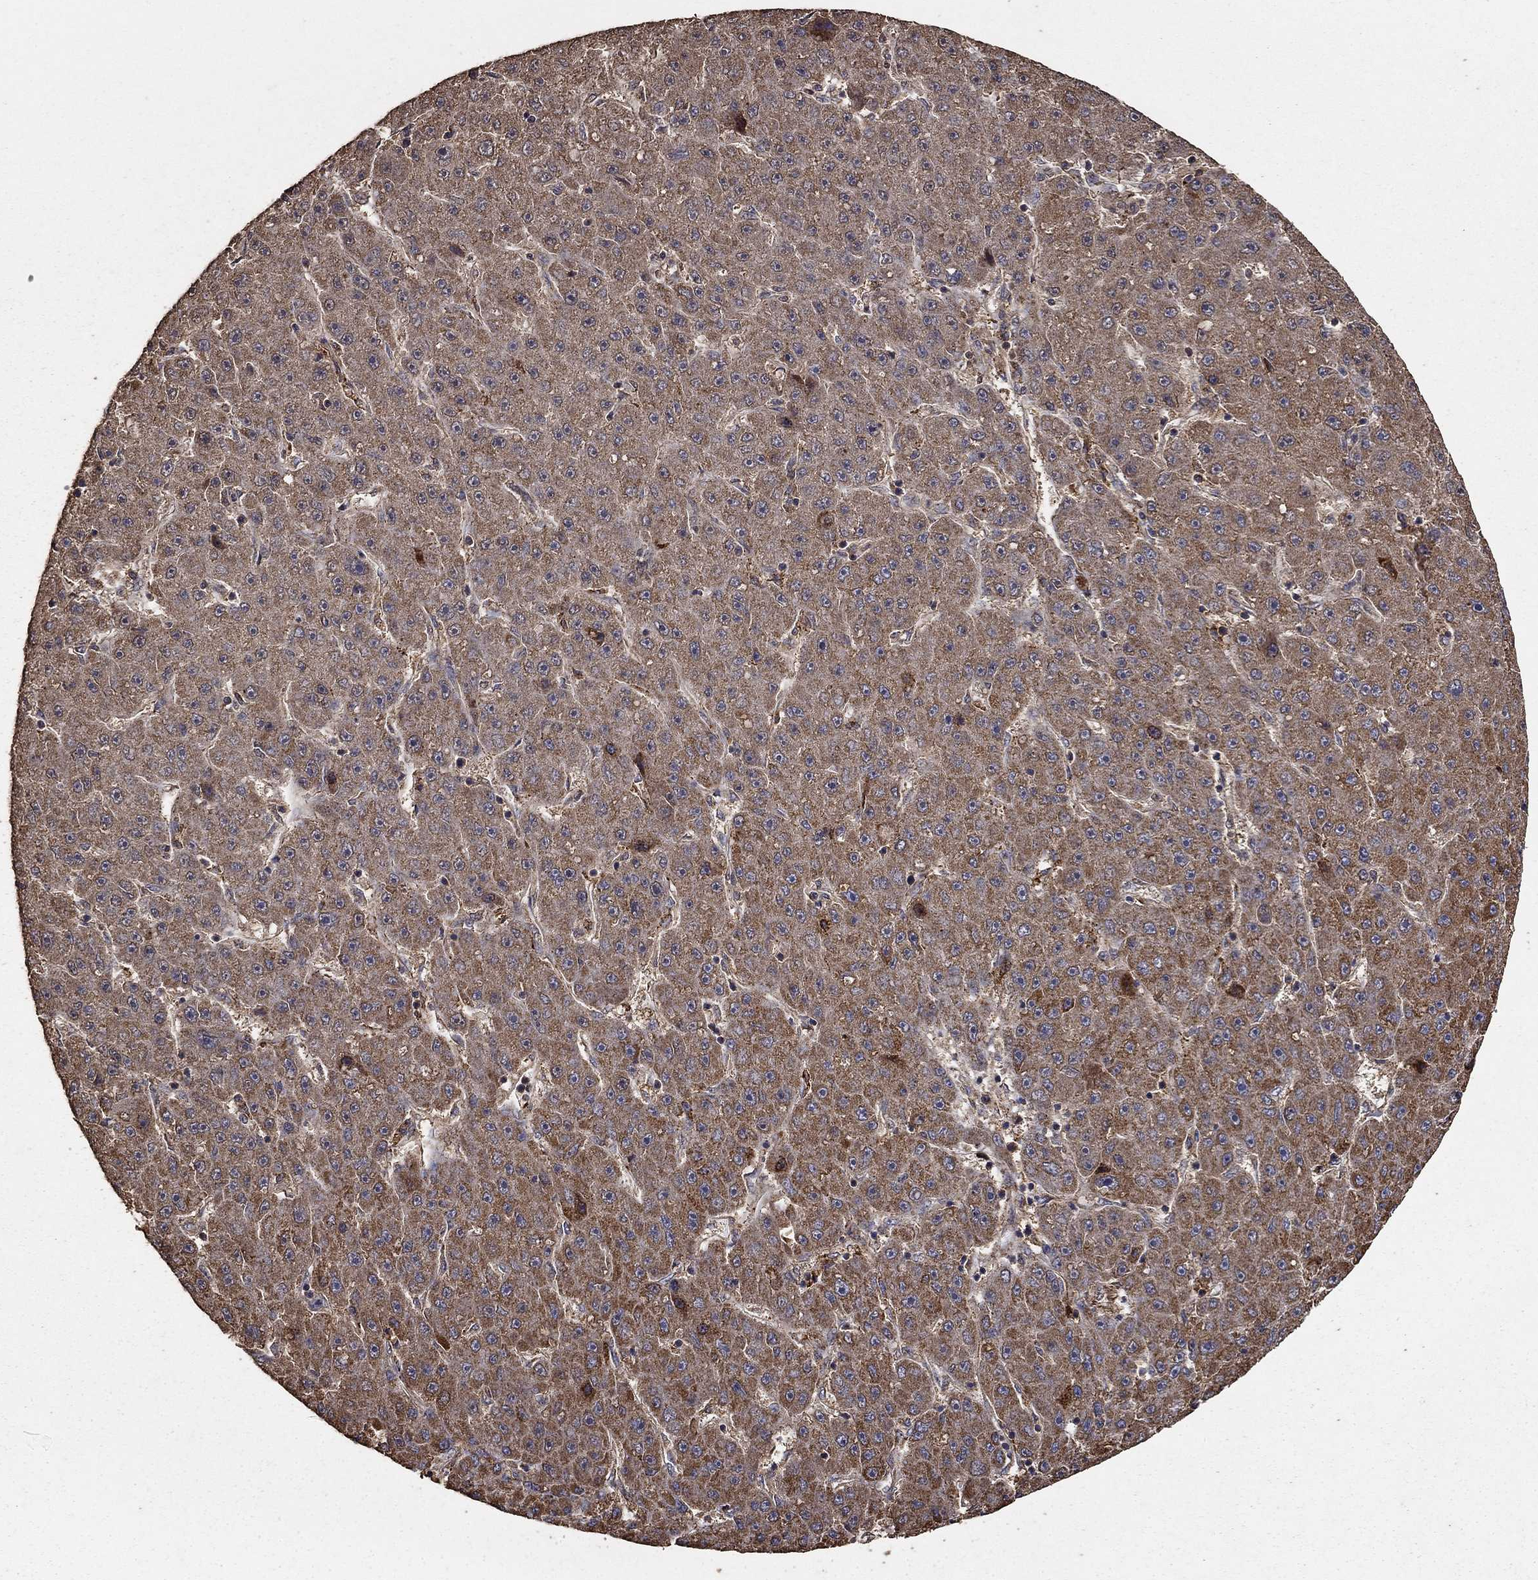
{"staining": {"intensity": "moderate", "quantity": "25%-75%", "location": "cytoplasmic/membranous"}, "tissue": "liver cancer", "cell_type": "Tumor cells", "image_type": "cancer", "snomed": [{"axis": "morphology", "description": "Carcinoma, Hepatocellular, NOS"}, {"axis": "topography", "description": "Liver"}], "caption": "Immunohistochemistry photomicrograph of human hepatocellular carcinoma (liver) stained for a protein (brown), which reveals medium levels of moderate cytoplasmic/membranous expression in approximately 25%-75% of tumor cells.", "gene": "IFRD1", "patient": {"sex": "male", "age": 67}}